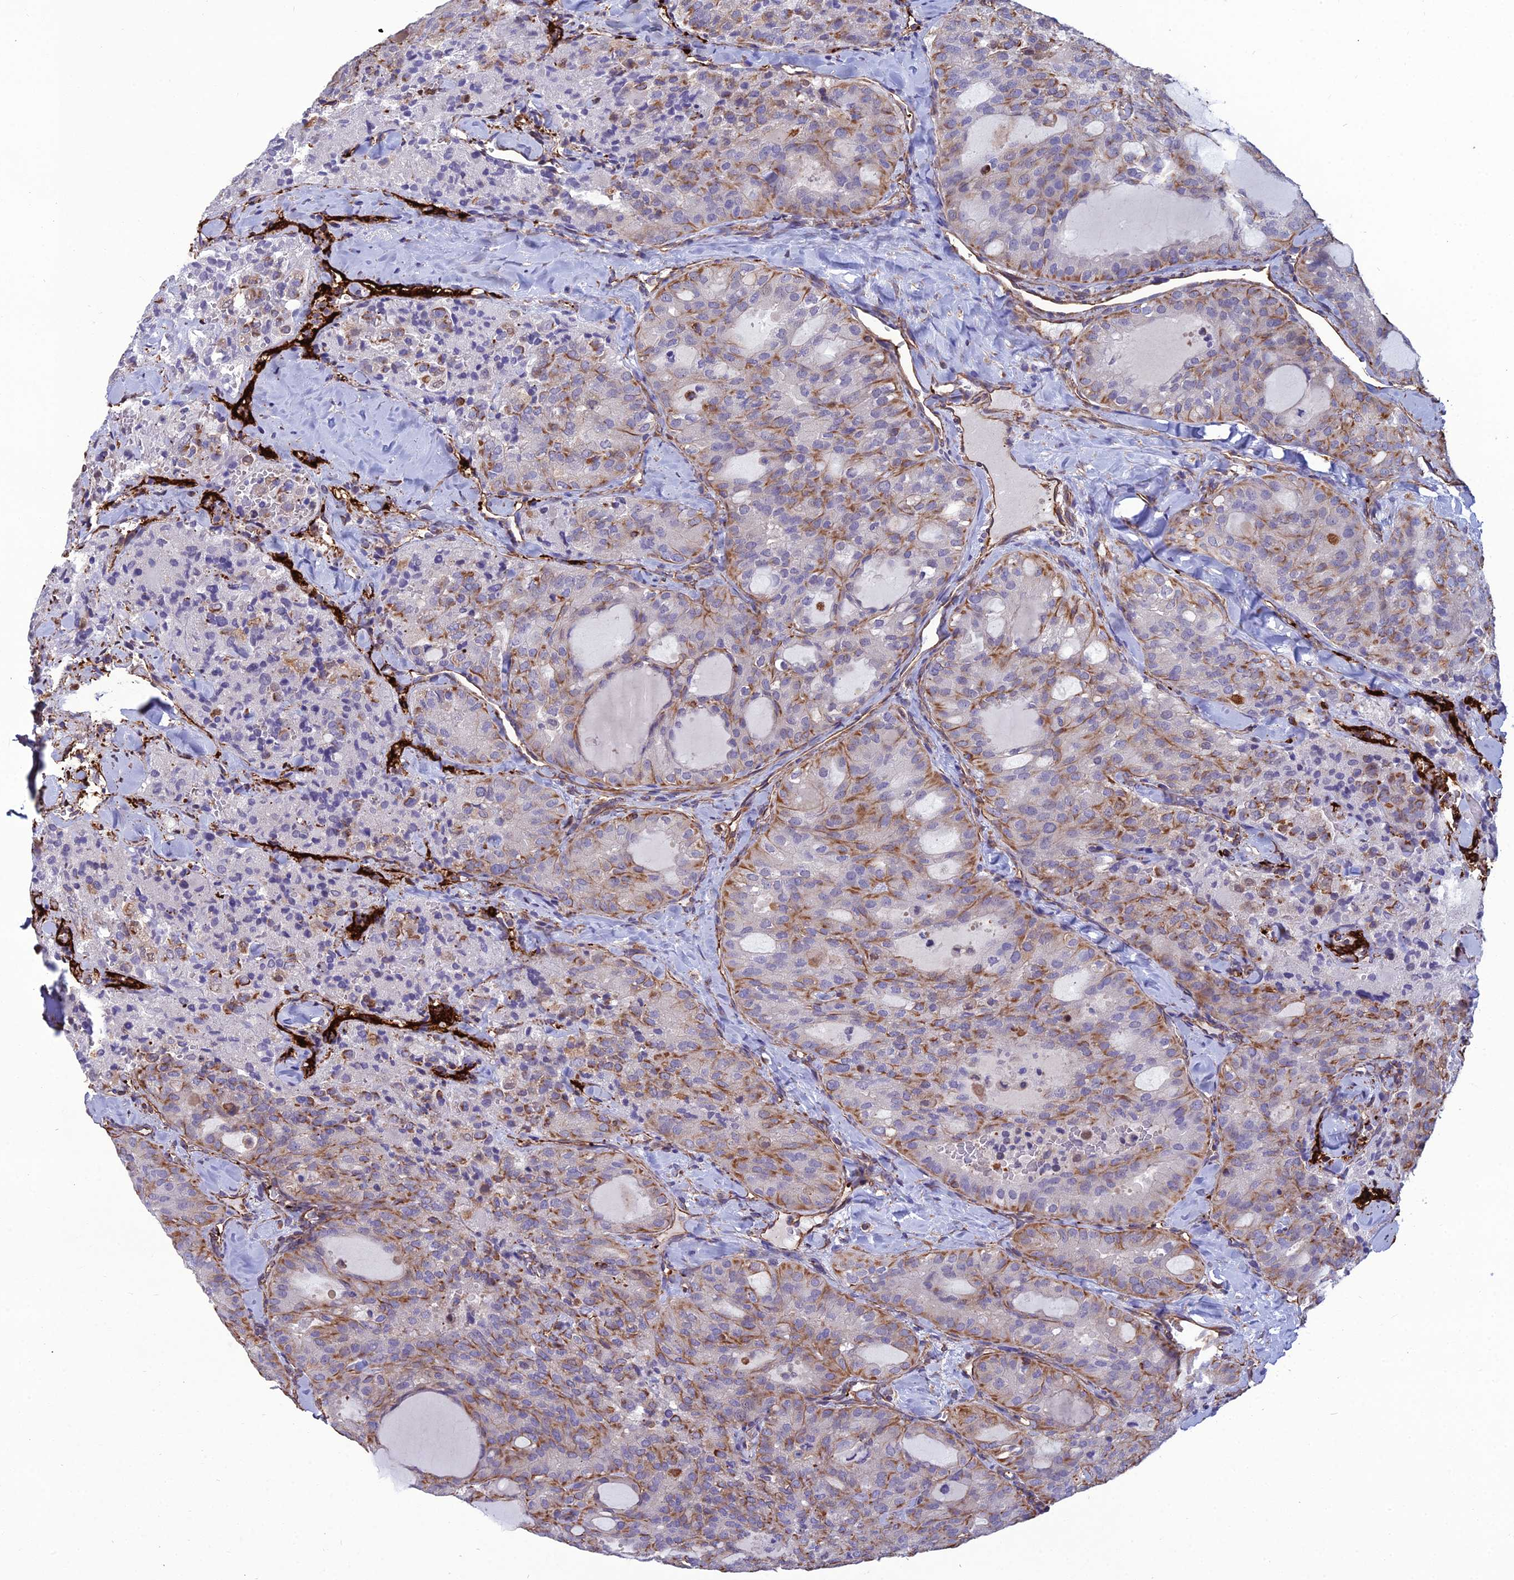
{"staining": {"intensity": "moderate", "quantity": "25%-75%", "location": "cytoplasmic/membranous"}, "tissue": "thyroid cancer", "cell_type": "Tumor cells", "image_type": "cancer", "snomed": [{"axis": "morphology", "description": "Follicular adenoma carcinoma, NOS"}, {"axis": "topography", "description": "Thyroid gland"}], "caption": "Human thyroid cancer stained for a protein (brown) exhibits moderate cytoplasmic/membranous positive staining in approximately 25%-75% of tumor cells.", "gene": "PSMD11", "patient": {"sex": "male", "age": 75}}